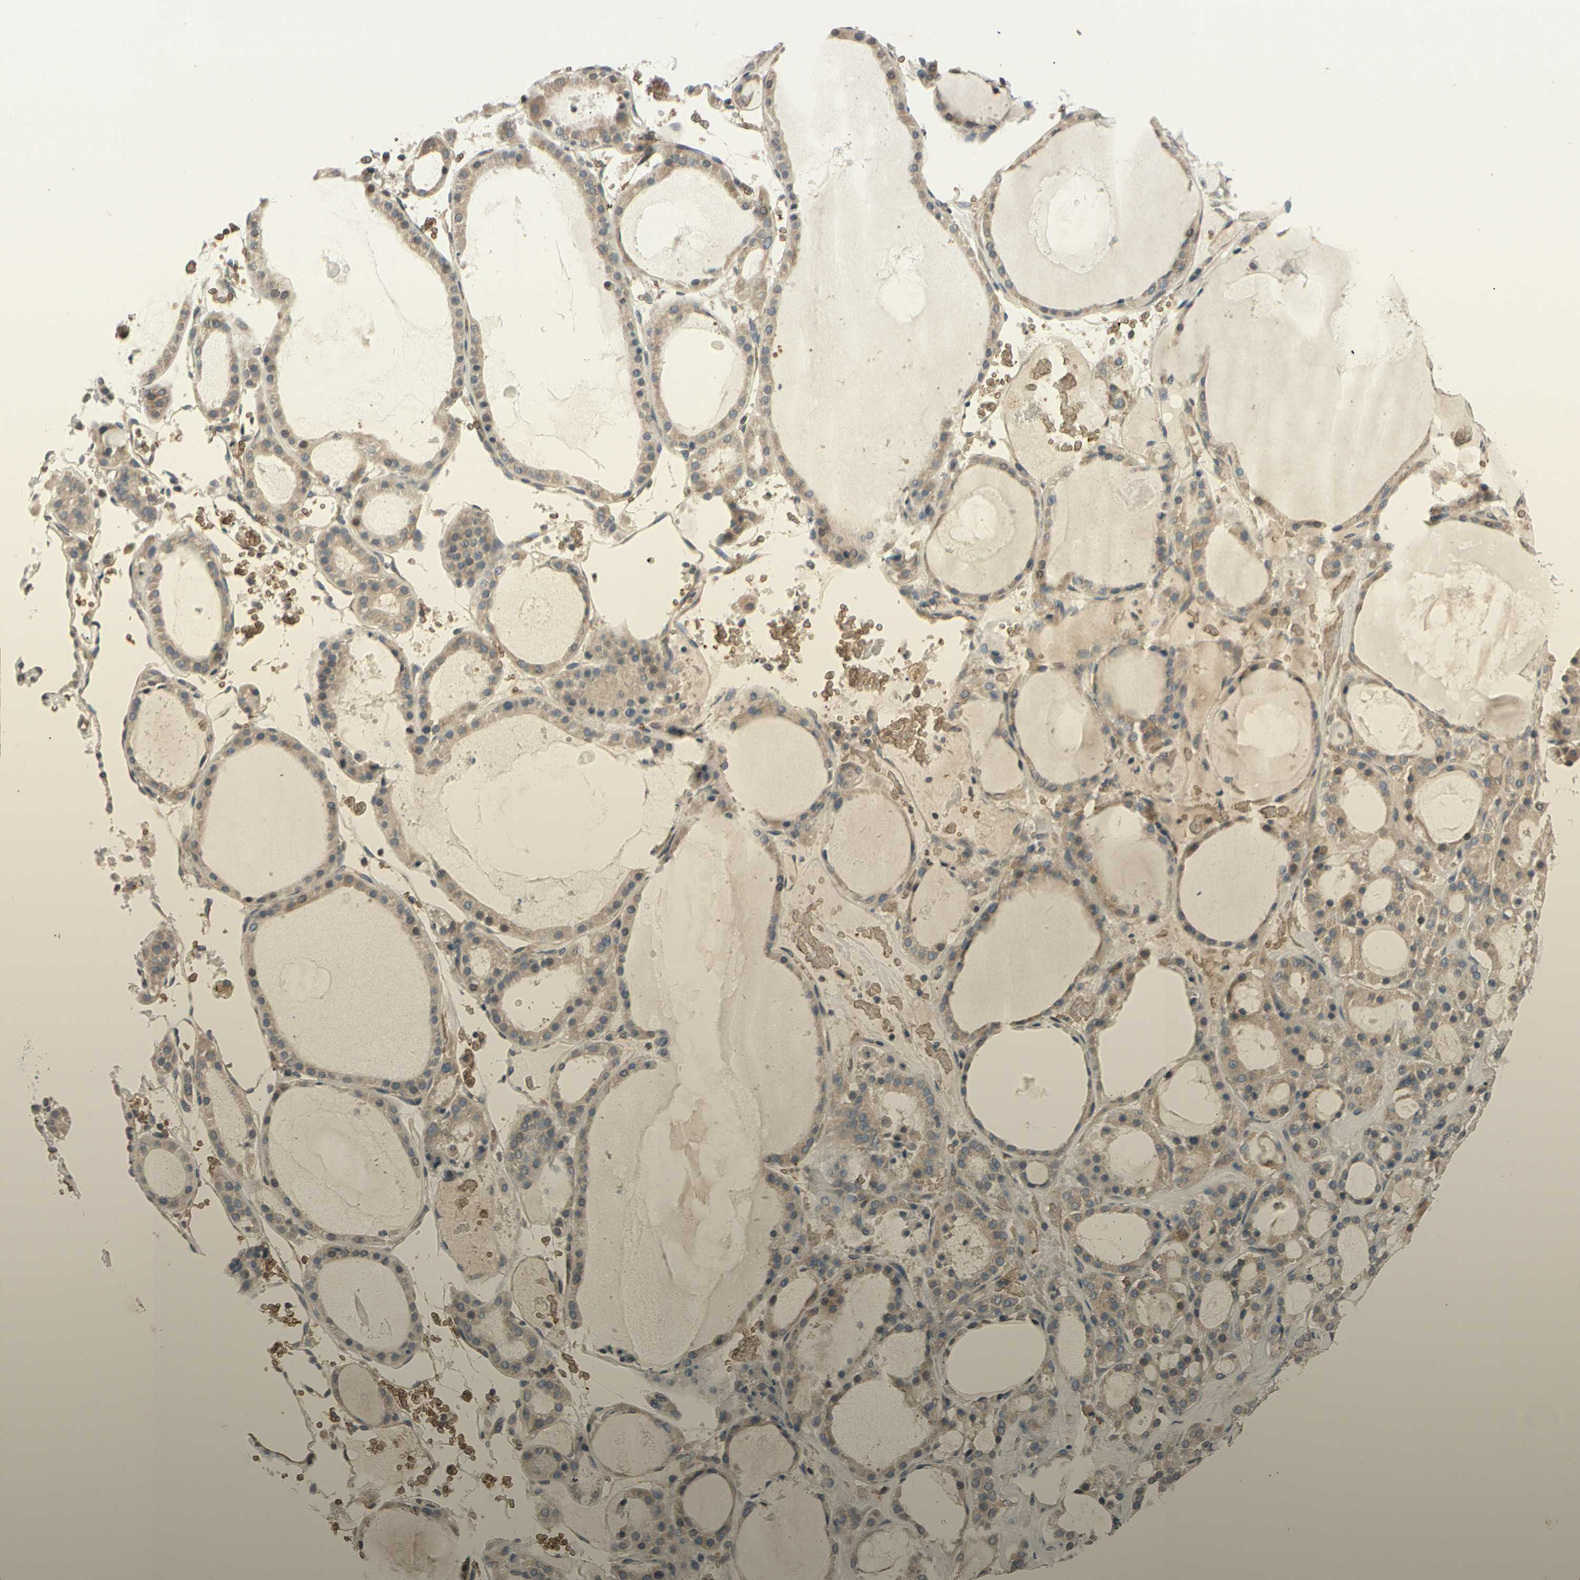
{"staining": {"intensity": "weak", "quantity": ">75%", "location": "cytoplasmic/membranous"}, "tissue": "thyroid gland", "cell_type": "Glandular cells", "image_type": "normal", "snomed": [{"axis": "morphology", "description": "Normal tissue, NOS"}, {"axis": "morphology", "description": "Carcinoma, NOS"}, {"axis": "topography", "description": "Thyroid gland"}], "caption": "Glandular cells exhibit weak cytoplasmic/membranous staining in about >75% of cells in normal thyroid gland.", "gene": "GYPC", "patient": {"sex": "female", "age": 86}}